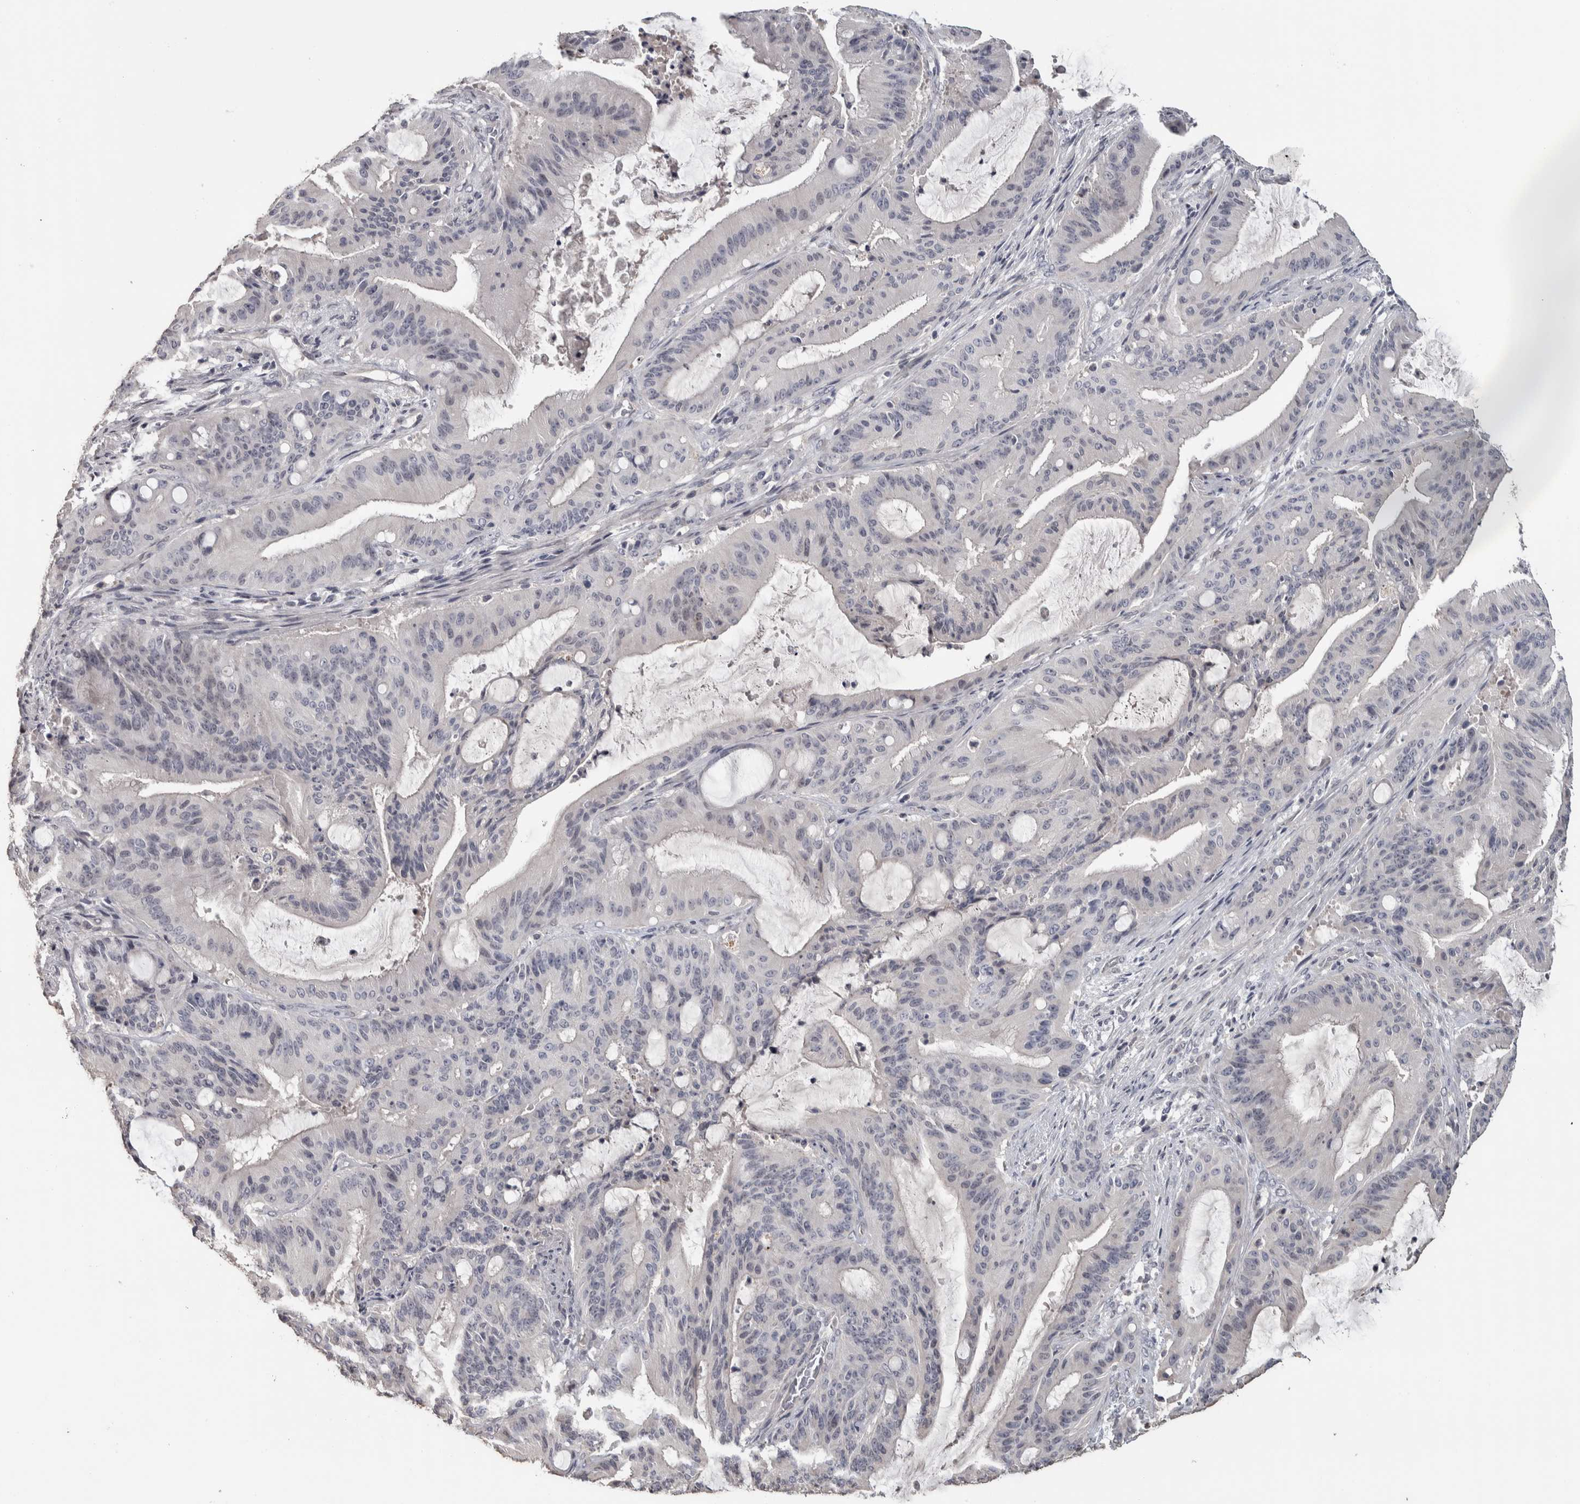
{"staining": {"intensity": "negative", "quantity": "none", "location": "none"}, "tissue": "liver cancer", "cell_type": "Tumor cells", "image_type": "cancer", "snomed": [{"axis": "morphology", "description": "Normal tissue, NOS"}, {"axis": "morphology", "description": "Cholangiocarcinoma"}, {"axis": "topography", "description": "Liver"}, {"axis": "topography", "description": "Peripheral nerve tissue"}], "caption": "High magnification brightfield microscopy of liver cancer stained with DAB (3,3'-diaminobenzidine) (brown) and counterstained with hematoxylin (blue): tumor cells show no significant staining.", "gene": "NECAB1", "patient": {"sex": "female", "age": 73}}